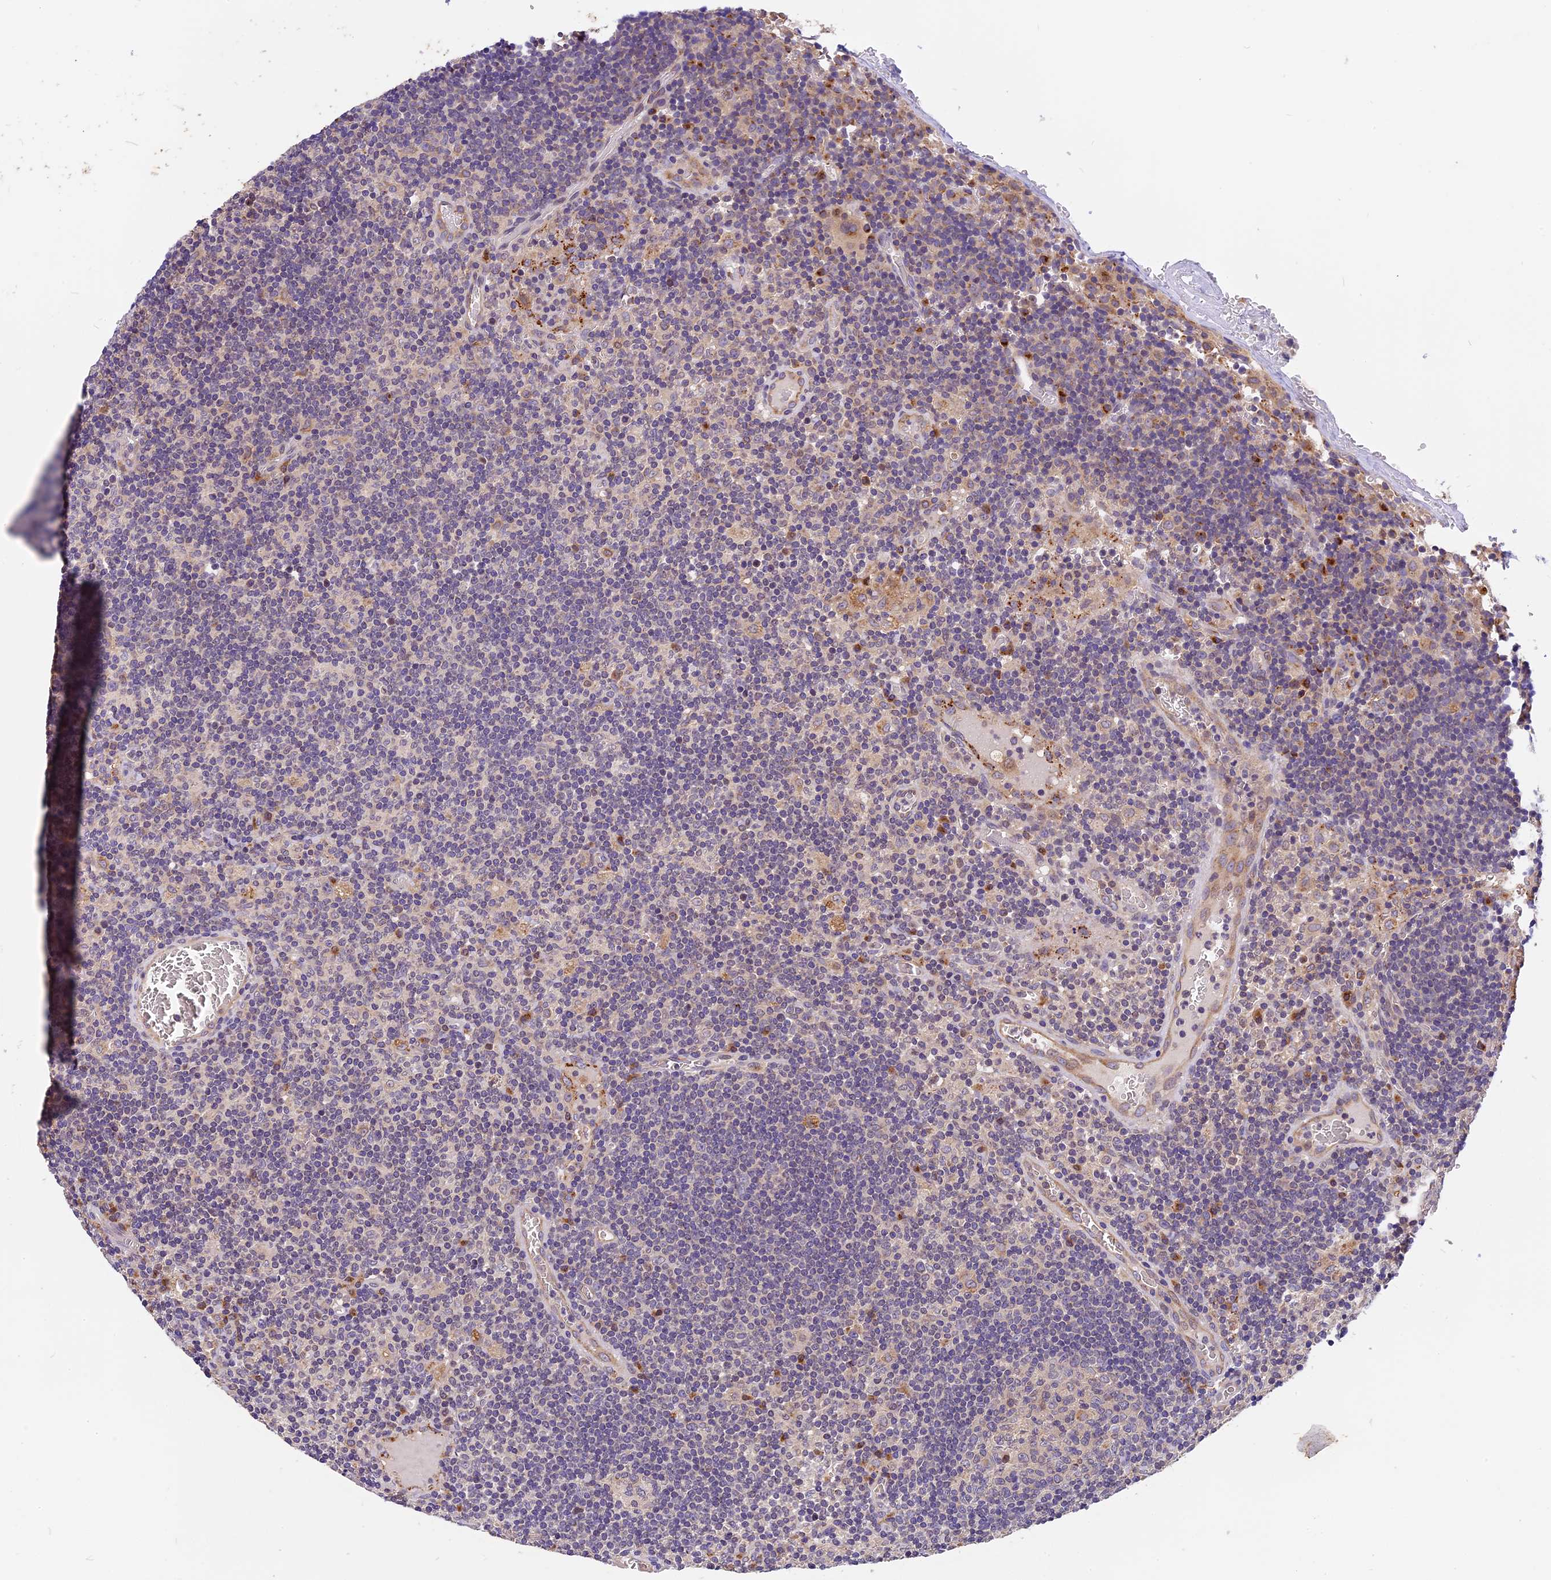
{"staining": {"intensity": "moderate", "quantity": "<25%", "location": "cytoplasmic/membranous,nuclear"}, "tissue": "lymph node", "cell_type": "Germinal center cells", "image_type": "normal", "snomed": [{"axis": "morphology", "description": "Normal tissue, NOS"}, {"axis": "topography", "description": "Lymph node"}], "caption": "A brown stain shows moderate cytoplasmic/membranous,nuclear positivity of a protein in germinal center cells of normal lymph node. (IHC, brightfield microscopy, high magnification).", "gene": "COPE", "patient": {"sex": "female", "age": 73}}